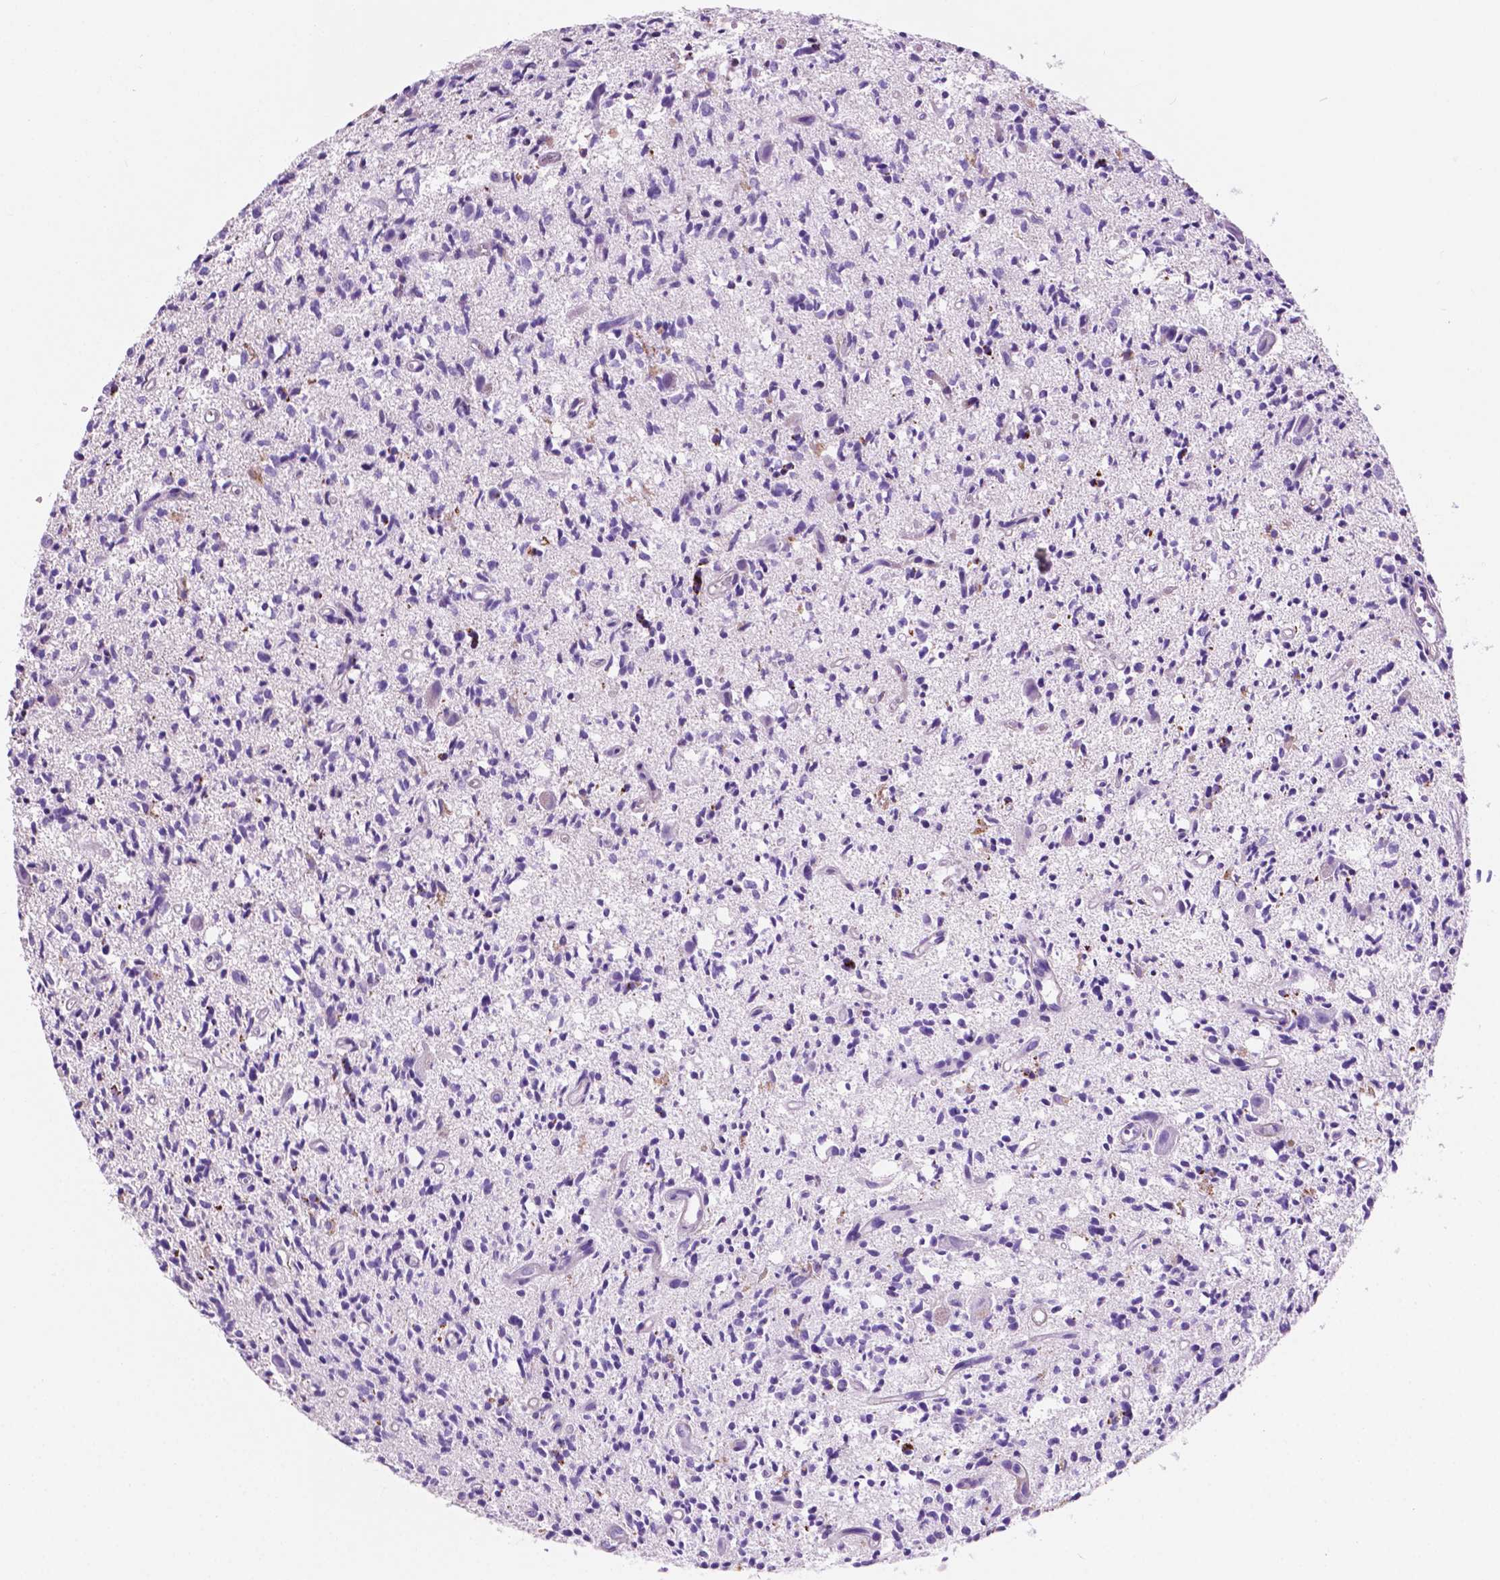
{"staining": {"intensity": "negative", "quantity": "none", "location": "none"}, "tissue": "glioma", "cell_type": "Tumor cells", "image_type": "cancer", "snomed": [{"axis": "morphology", "description": "Glioma, malignant, Low grade"}, {"axis": "topography", "description": "Brain"}], "caption": "The histopathology image displays no staining of tumor cells in malignant low-grade glioma.", "gene": "IGFN1", "patient": {"sex": "male", "age": 64}}